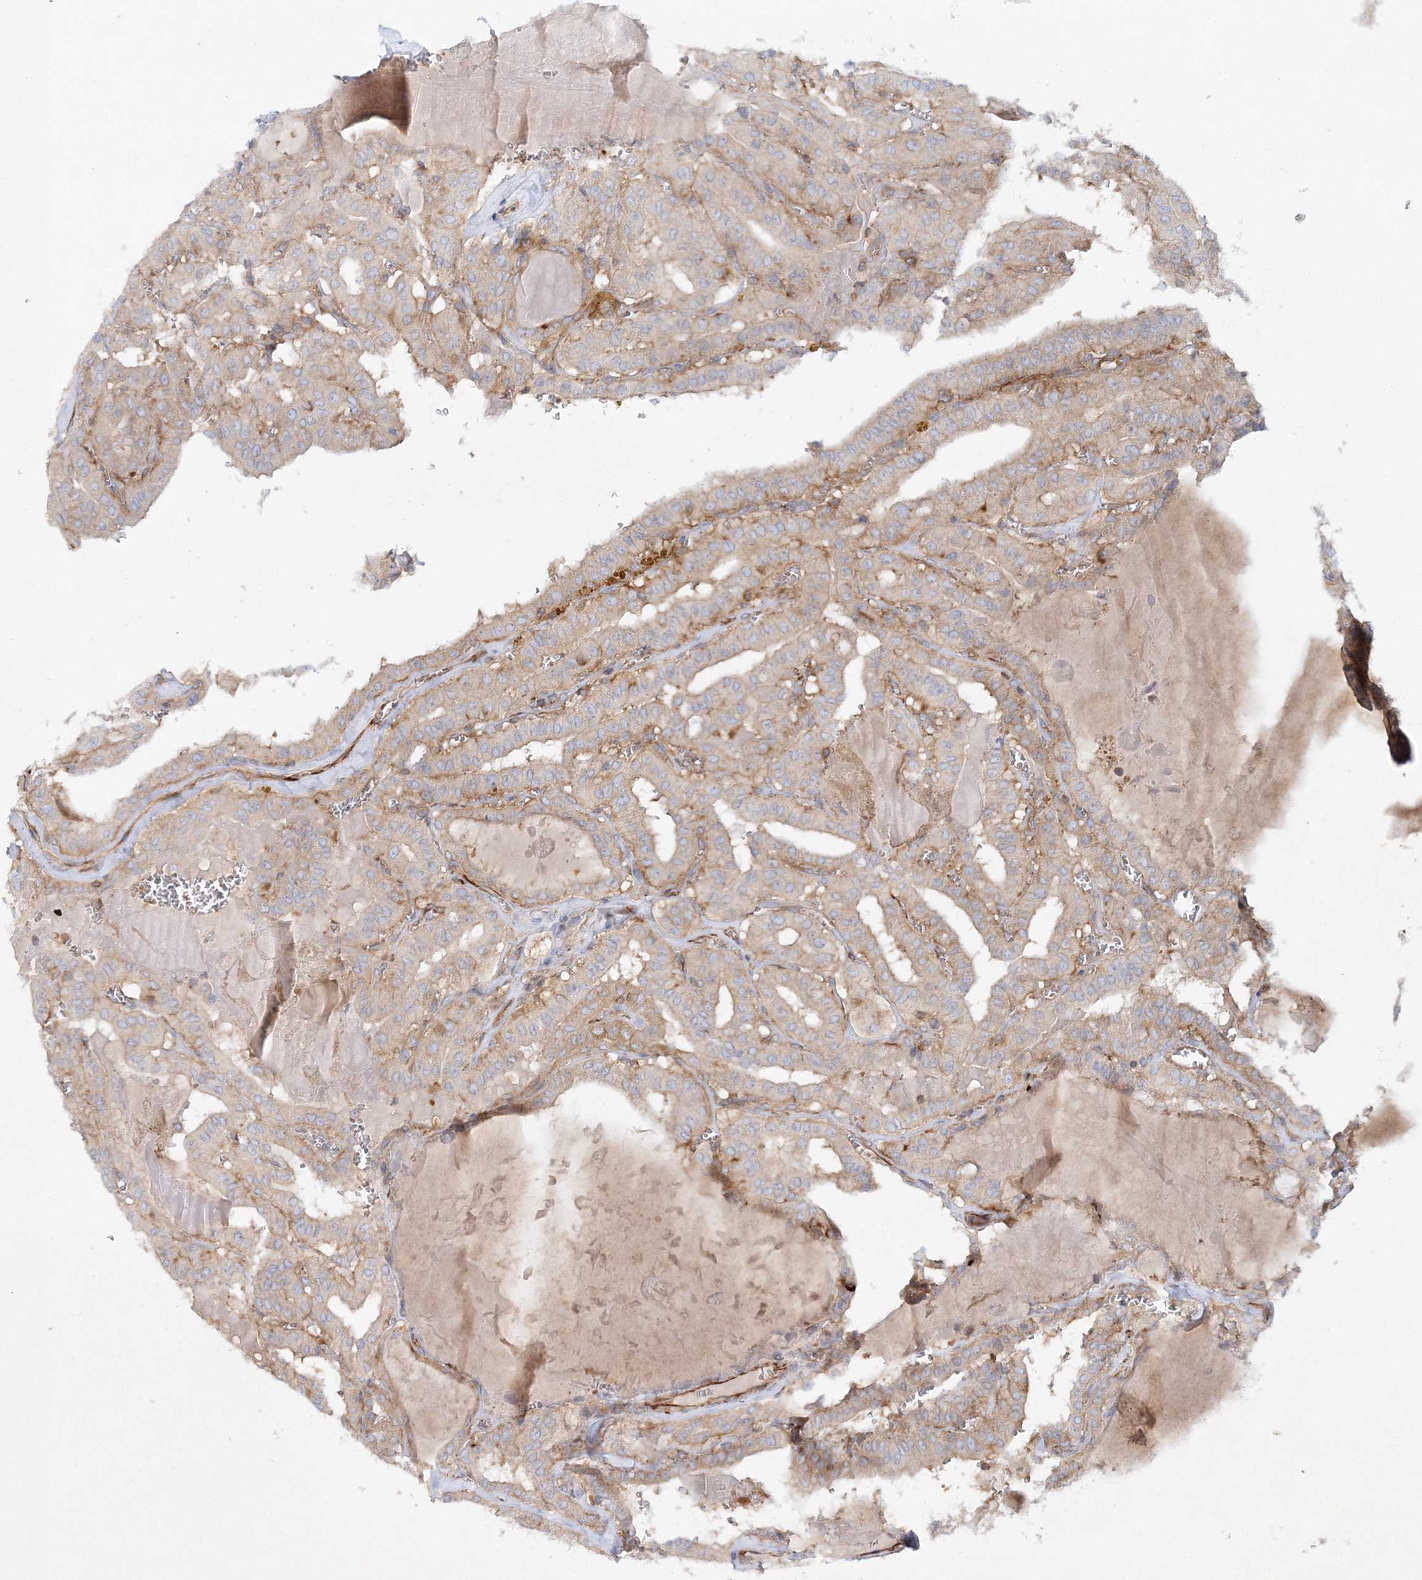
{"staining": {"intensity": "weak", "quantity": ">75%", "location": "cytoplasmic/membranous"}, "tissue": "thyroid cancer", "cell_type": "Tumor cells", "image_type": "cancer", "snomed": [{"axis": "morphology", "description": "Papillary adenocarcinoma, NOS"}, {"axis": "topography", "description": "Thyroid gland"}], "caption": "Protein expression by immunohistochemistry exhibits weak cytoplasmic/membranous positivity in about >75% of tumor cells in thyroid cancer (papillary adenocarcinoma). The staining is performed using DAB brown chromogen to label protein expression. The nuclei are counter-stained blue using hematoxylin.", "gene": "WDR37", "patient": {"sex": "male", "age": 52}}